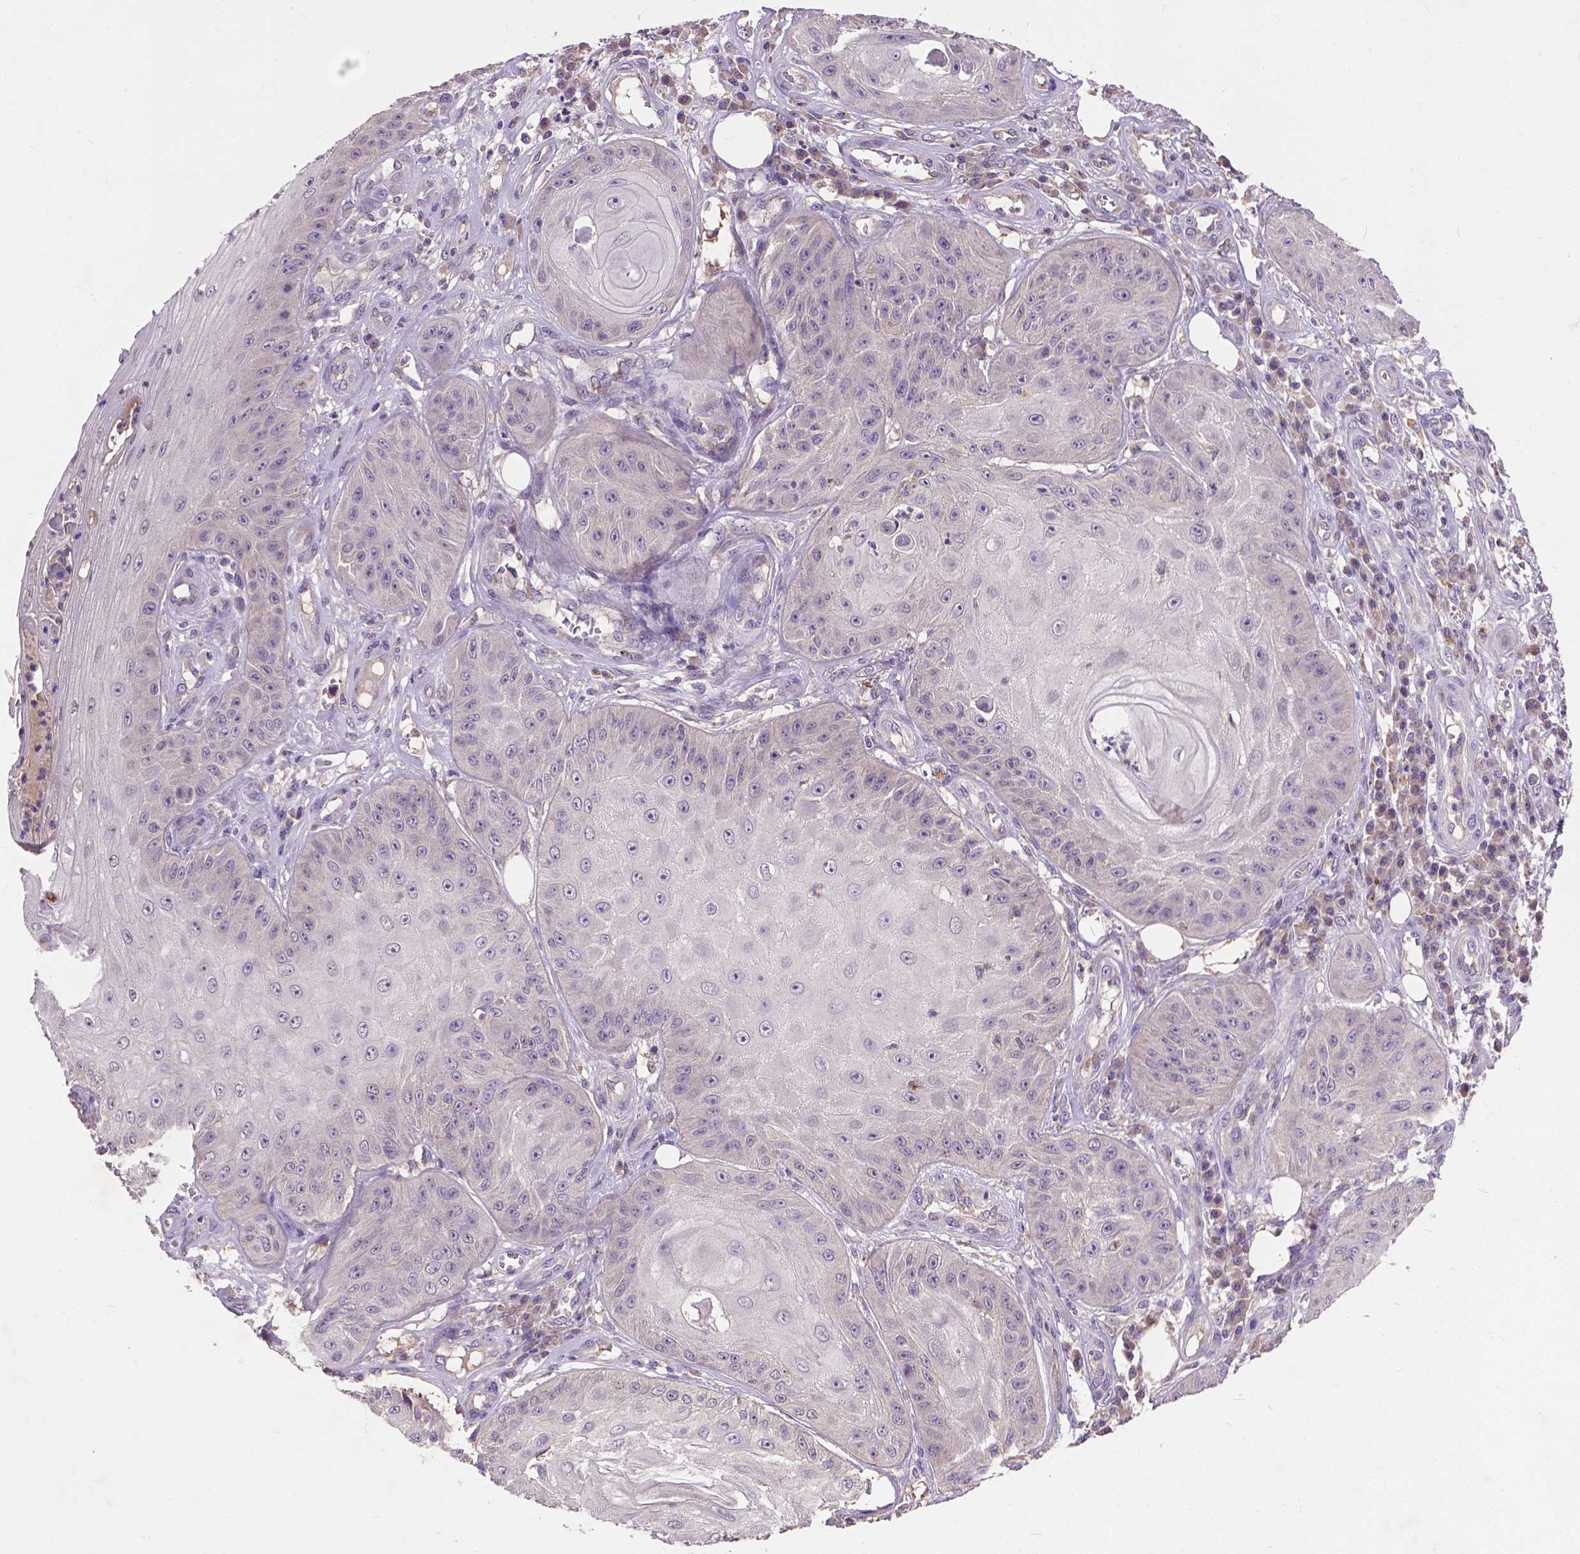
{"staining": {"intensity": "negative", "quantity": "none", "location": "none"}, "tissue": "skin cancer", "cell_type": "Tumor cells", "image_type": "cancer", "snomed": [{"axis": "morphology", "description": "Squamous cell carcinoma, NOS"}, {"axis": "topography", "description": "Skin"}], "caption": "Tumor cells are negative for protein expression in human skin cancer. The staining was performed using DAB (3,3'-diaminobenzidine) to visualize the protein expression in brown, while the nuclei were stained in blue with hematoxylin (Magnification: 20x).", "gene": "ZNF337", "patient": {"sex": "male", "age": 70}}